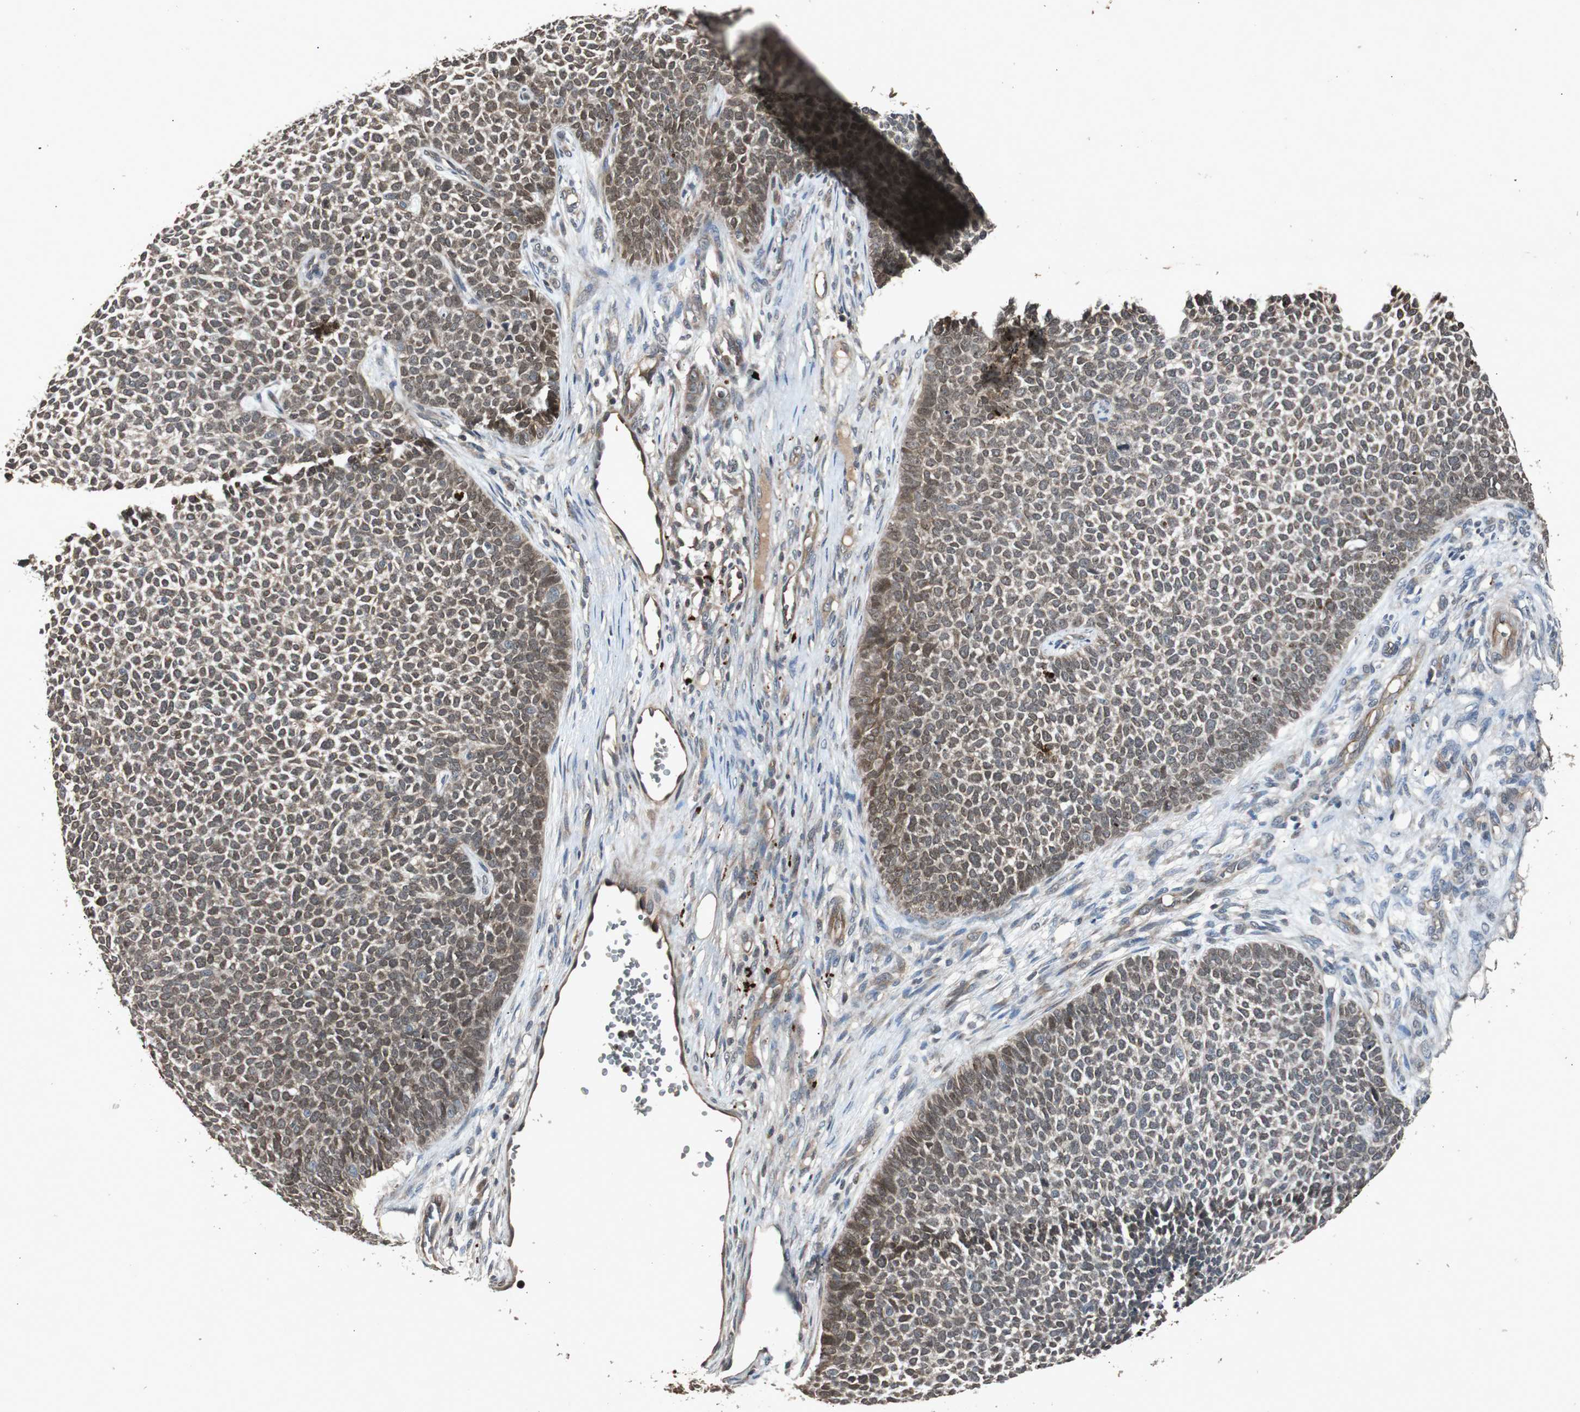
{"staining": {"intensity": "weak", "quantity": ">75%", "location": "cytoplasmic/membranous,nuclear"}, "tissue": "skin cancer", "cell_type": "Tumor cells", "image_type": "cancer", "snomed": [{"axis": "morphology", "description": "Basal cell carcinoma"}, {"axis": "topography", "description": "Skin"}], "caption": "DAB immunohistochemical staining of human skin cancer exhibits weak cytoplasmic/membranous and nuclear protein positivity in about >75% of tumor cells. The protein of interest is stained brown, and the nuclei are stained in blue (DAB IHC with brightfield microscopy, high magnification).", "gene": "SLIT2", "patient": {"sex": "female", "age": 84}}